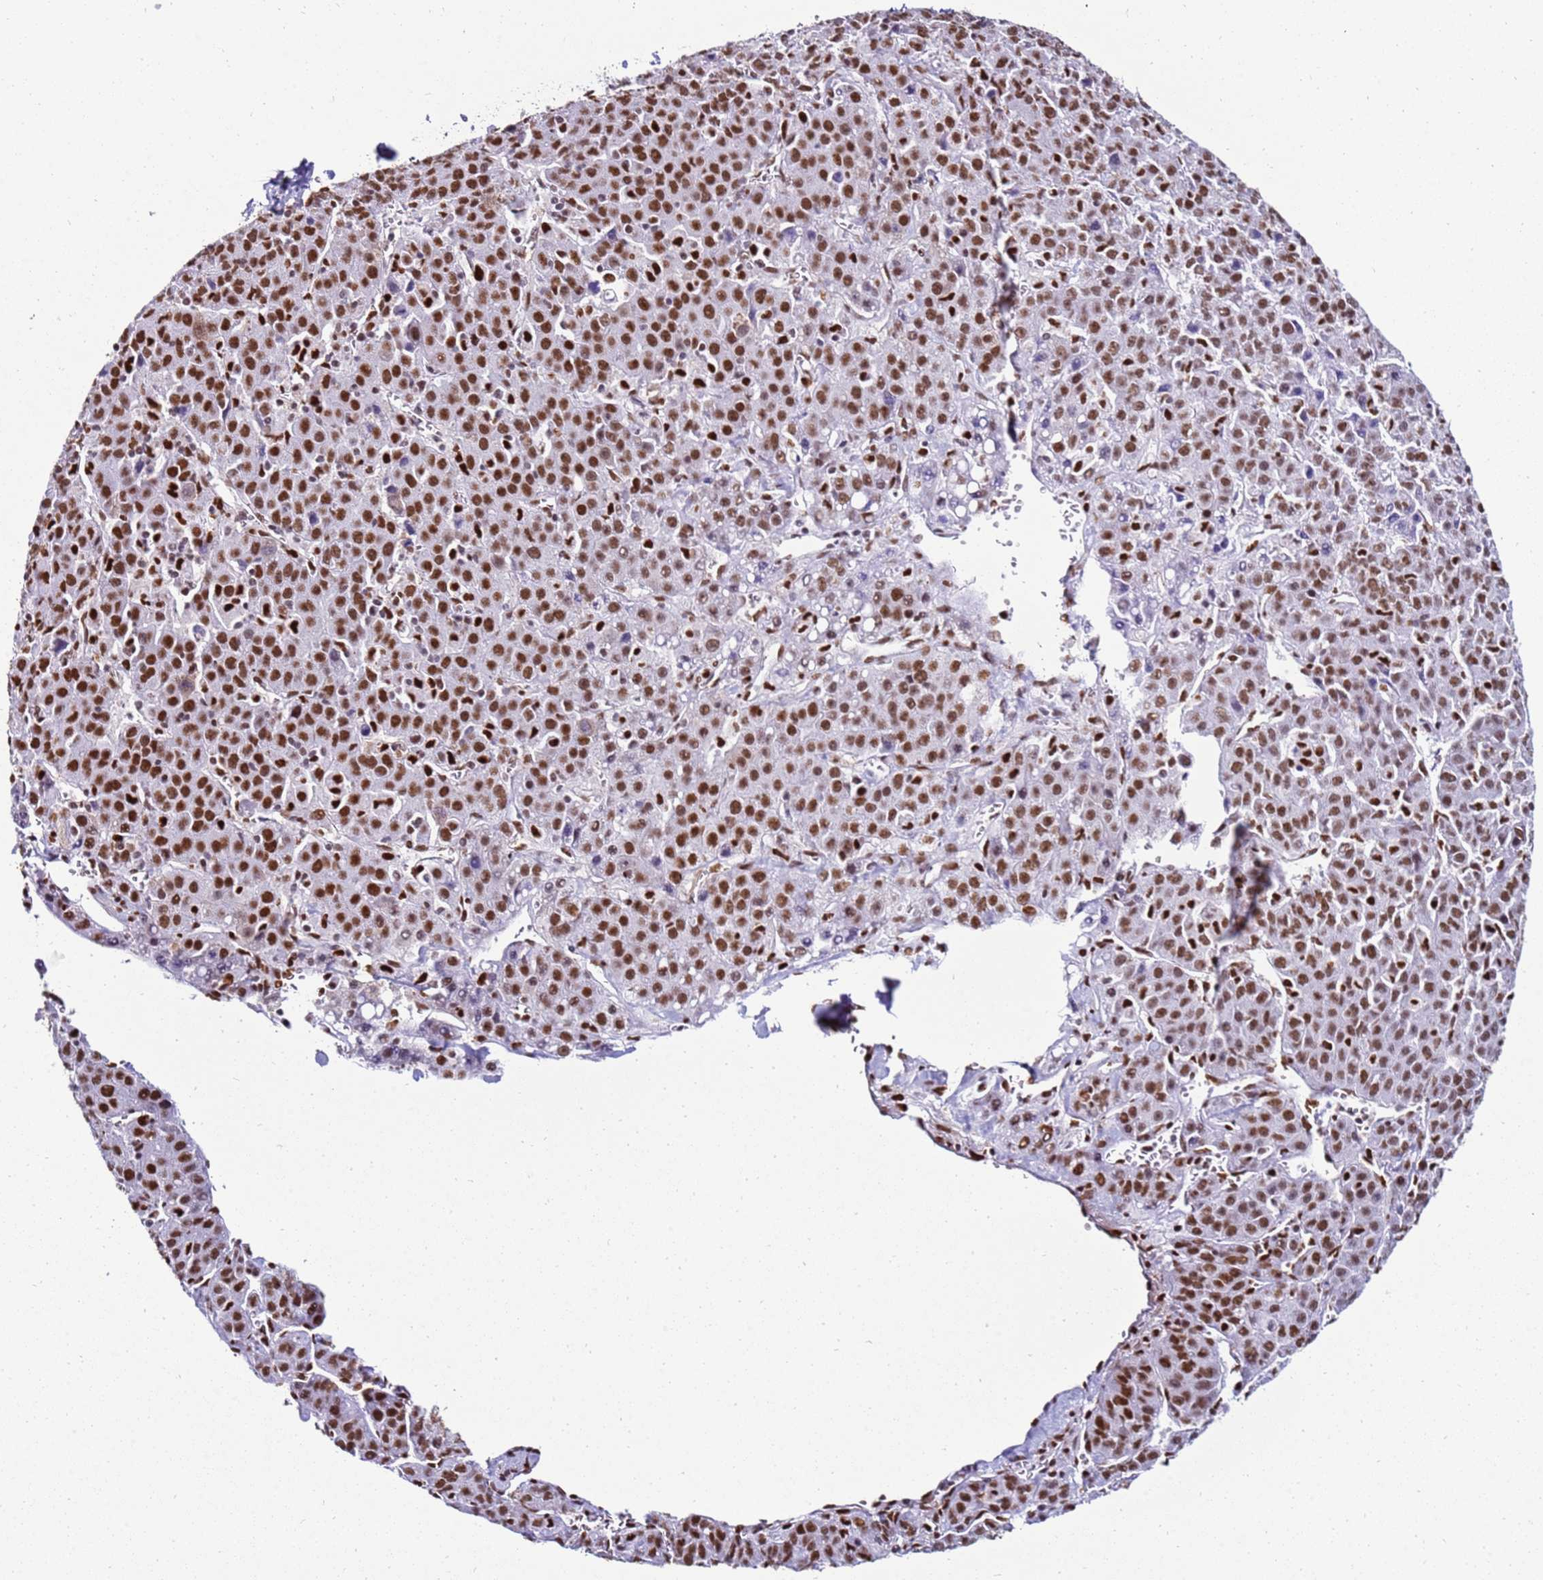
{"staining": {"intensity": "strong", "quantity": ">75%", "location": "nuclear"}, "tissue": "liver cancer", "cell_type": "Tumor cells", "image_type": "cancer", "snomed": [{"axis": "morphology", "description": "Carcinoma, Hepatocellular, NOS"}, {"axis": "topography", "description": "Liver"}], "caption": "A photomicrograph of human hepatocellular carcinoma (liver) stained for a protein shows strong nuclear brown staining in tumor cells.", "gene": "KPNA4", "patient": {"sex": "female", "age": 53}}